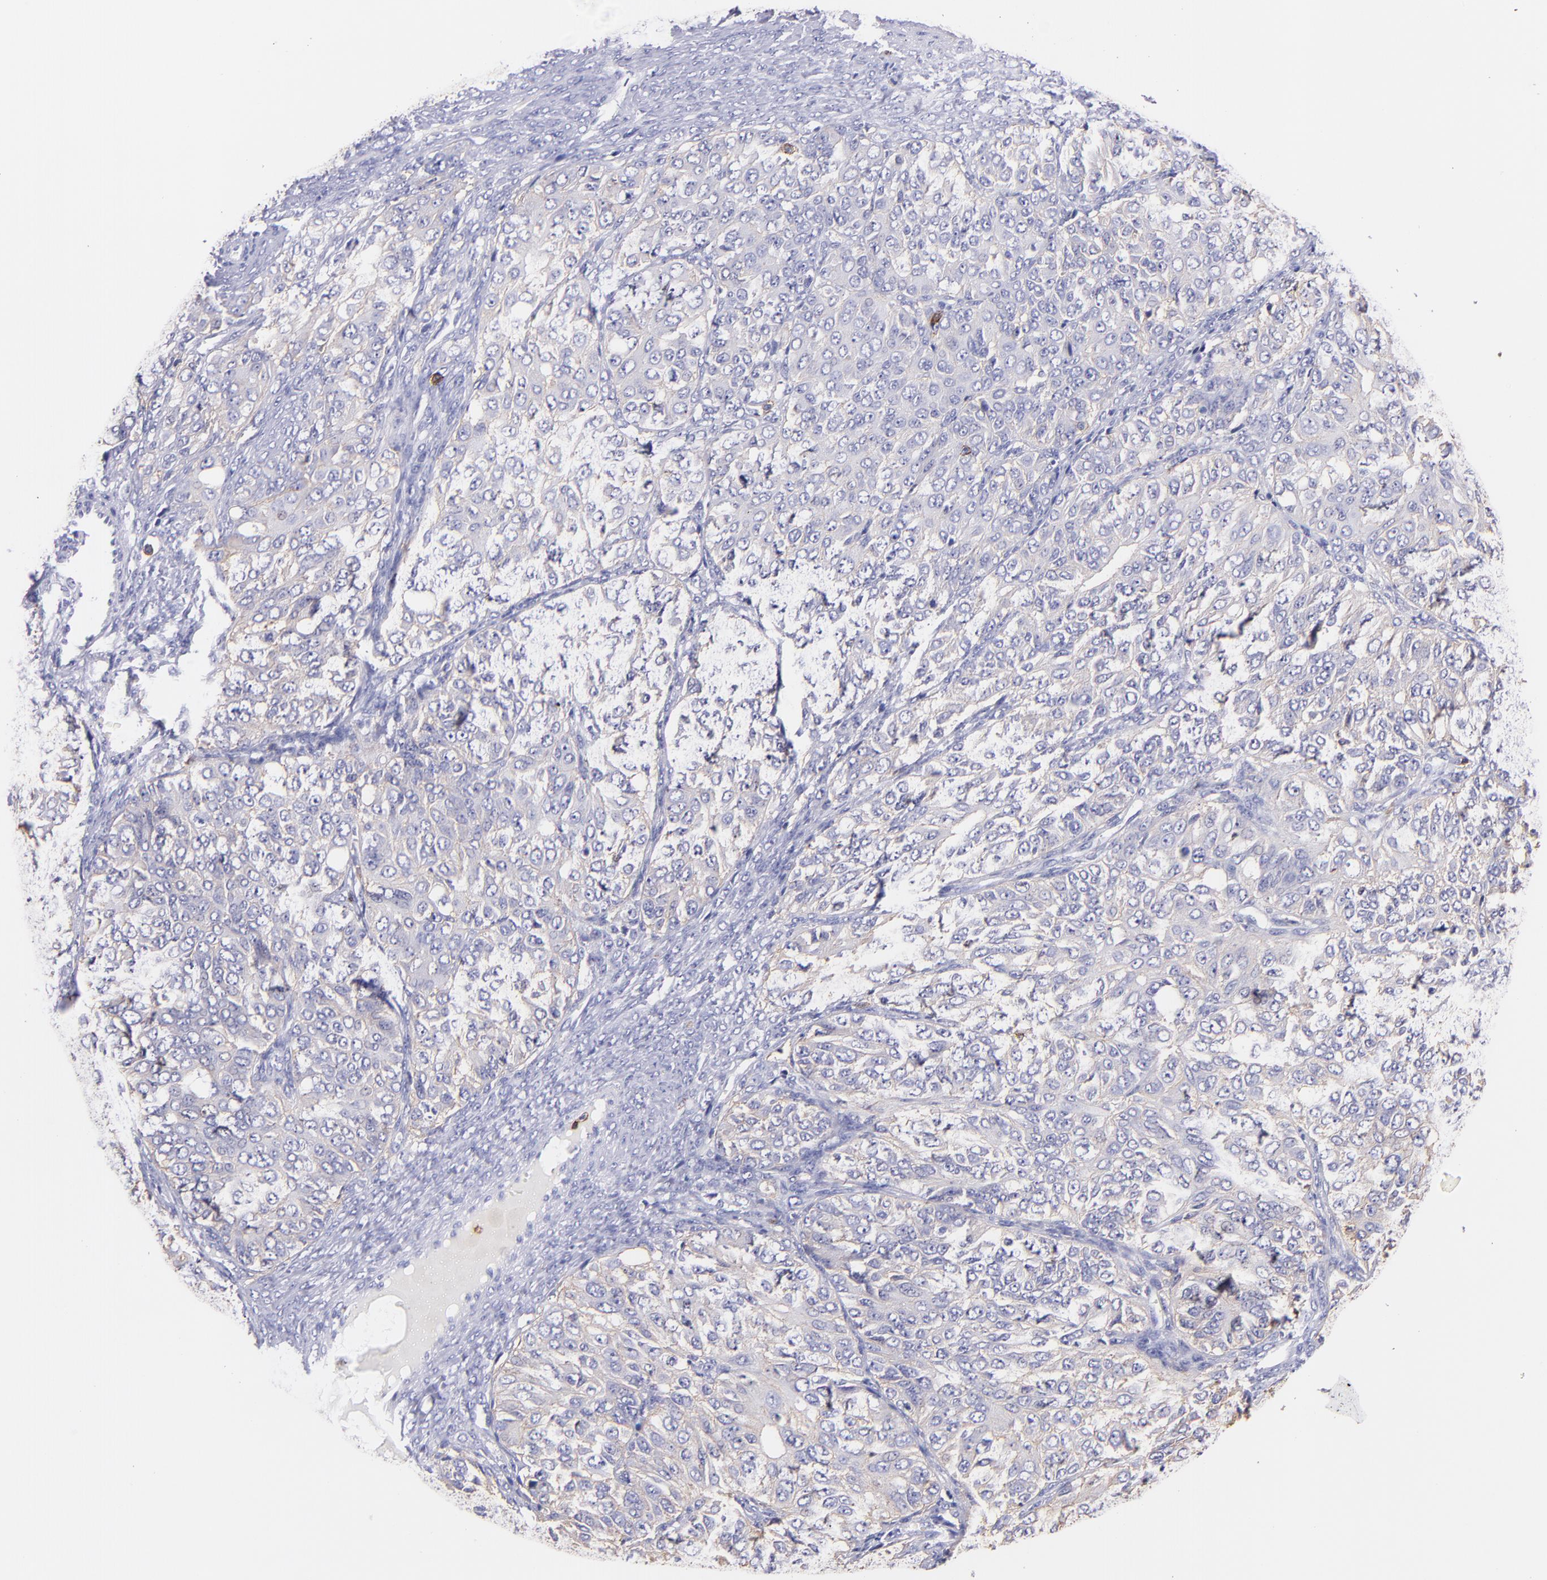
{"staining": {"intensity": "weak", "quantity": "<25%", "location": "cytoplasmic/membranous"}, "tissue": "ovarian cancer", "cell_type": "Tumor cells", "image_type": "cancer", "snomed": [{"axis": "morphology", "description": "Carcinoma, endometroid"}, {"axis": "topography", "description": "Ovary"}], "caption": "Immunohistochemistry (IHC) of human ovarian endometroid carcinoma displays no expression in tumor cells.", "gene": "SPN", "patient": {"sex": "female", "age": 51}}